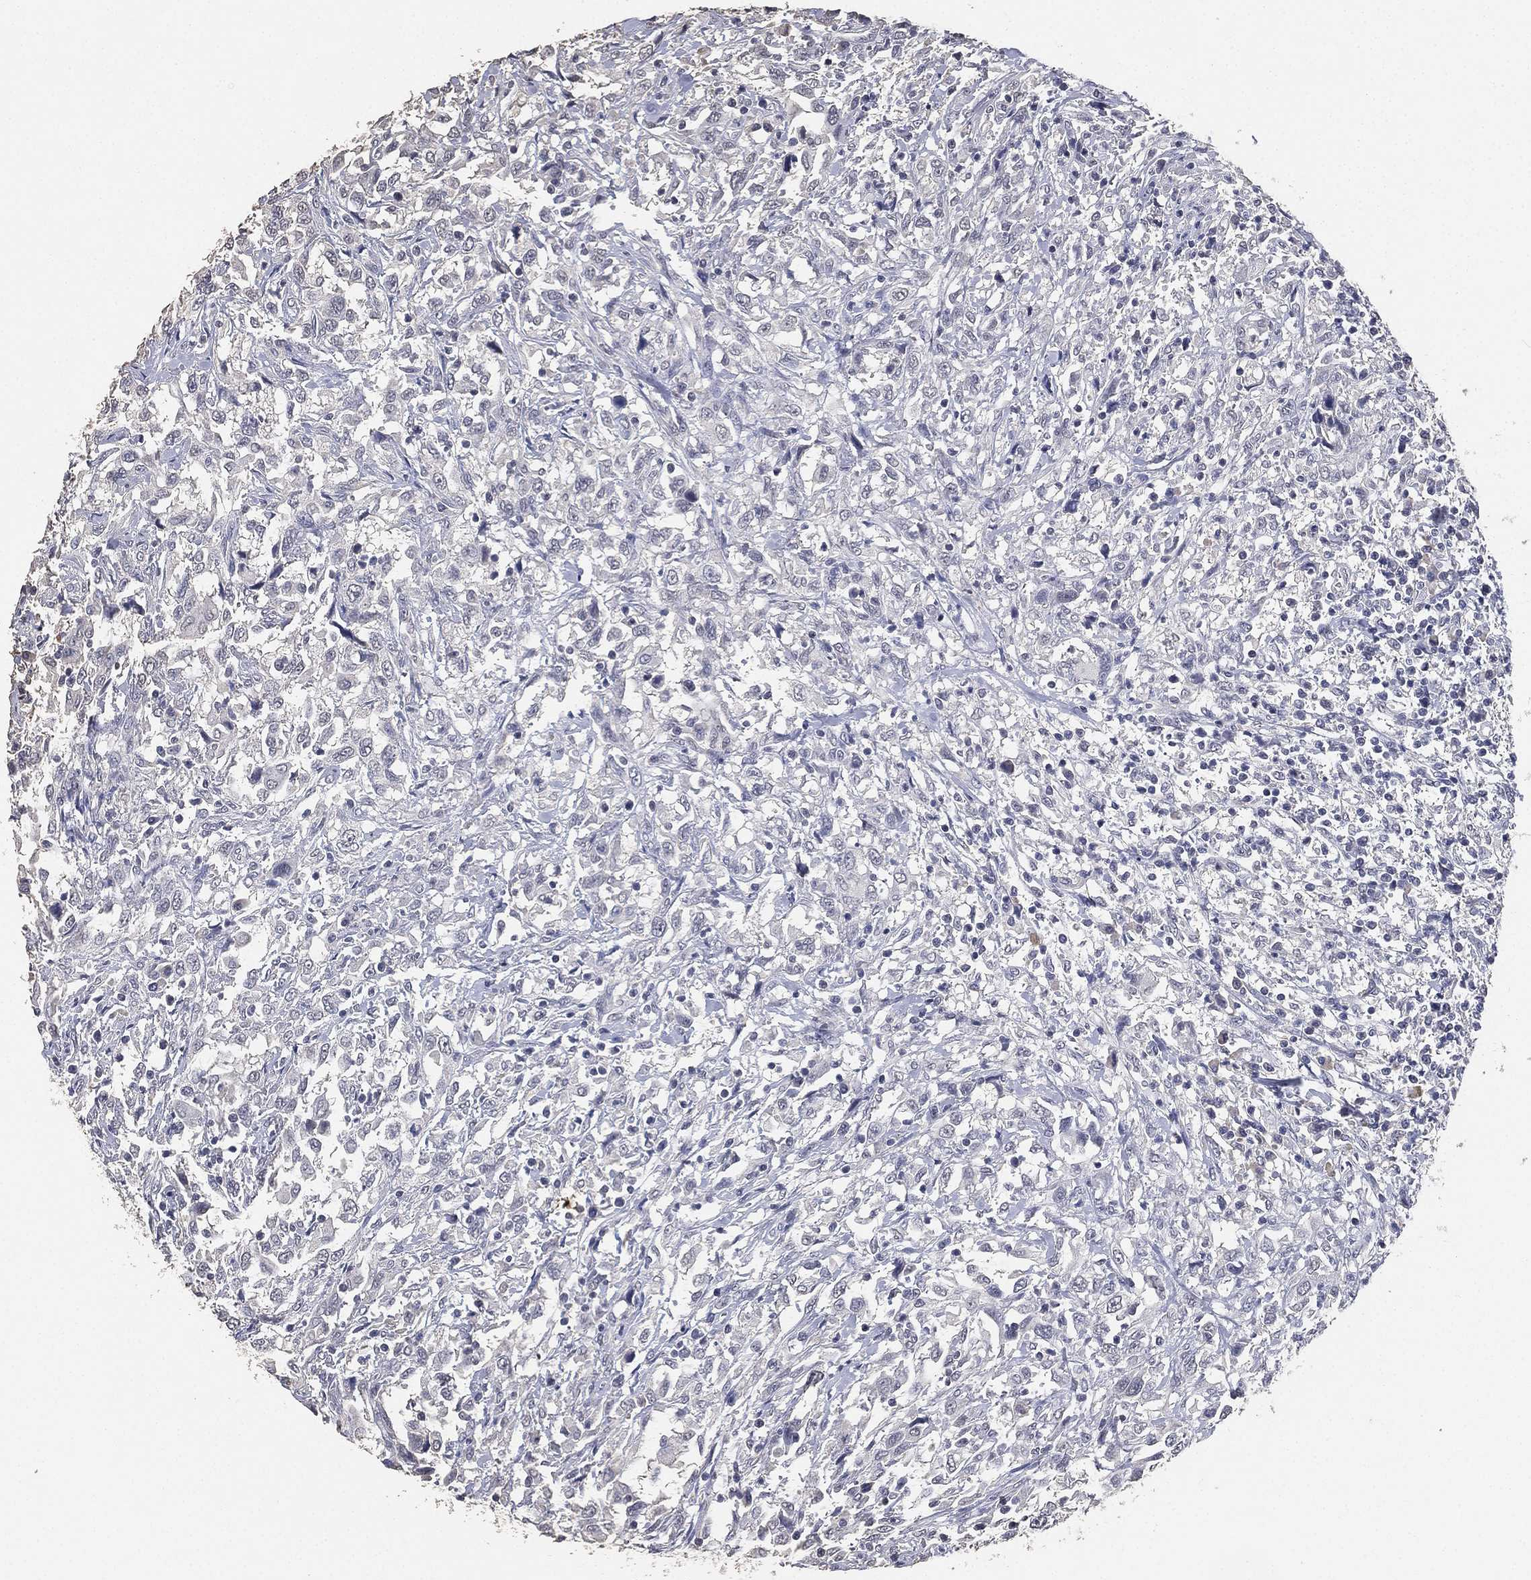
{"staining": {"intensity": "negative", "quantity": "none", "location": "none"}, "tissue": "urothelial cancer", "cell_type": "Tumor cells", "image_type": "cancer", "snomed": [{"axis": "morphology", "description": "Urothelial carcinoma, NOS"}, {"axis": "morphology", "description": "Urothelial carcinoma, High grade"}, {"axis": "topography", "description": "Urinary bladder"}], "caption": "Immunohistochemistry (IHC) histopathology image of human transitional cell carcinoma stained for a protein (brown), which reveals no positivity in tumor cells.", "gene": "DSG1", "patient": {"sex": "female", "age": 64}}